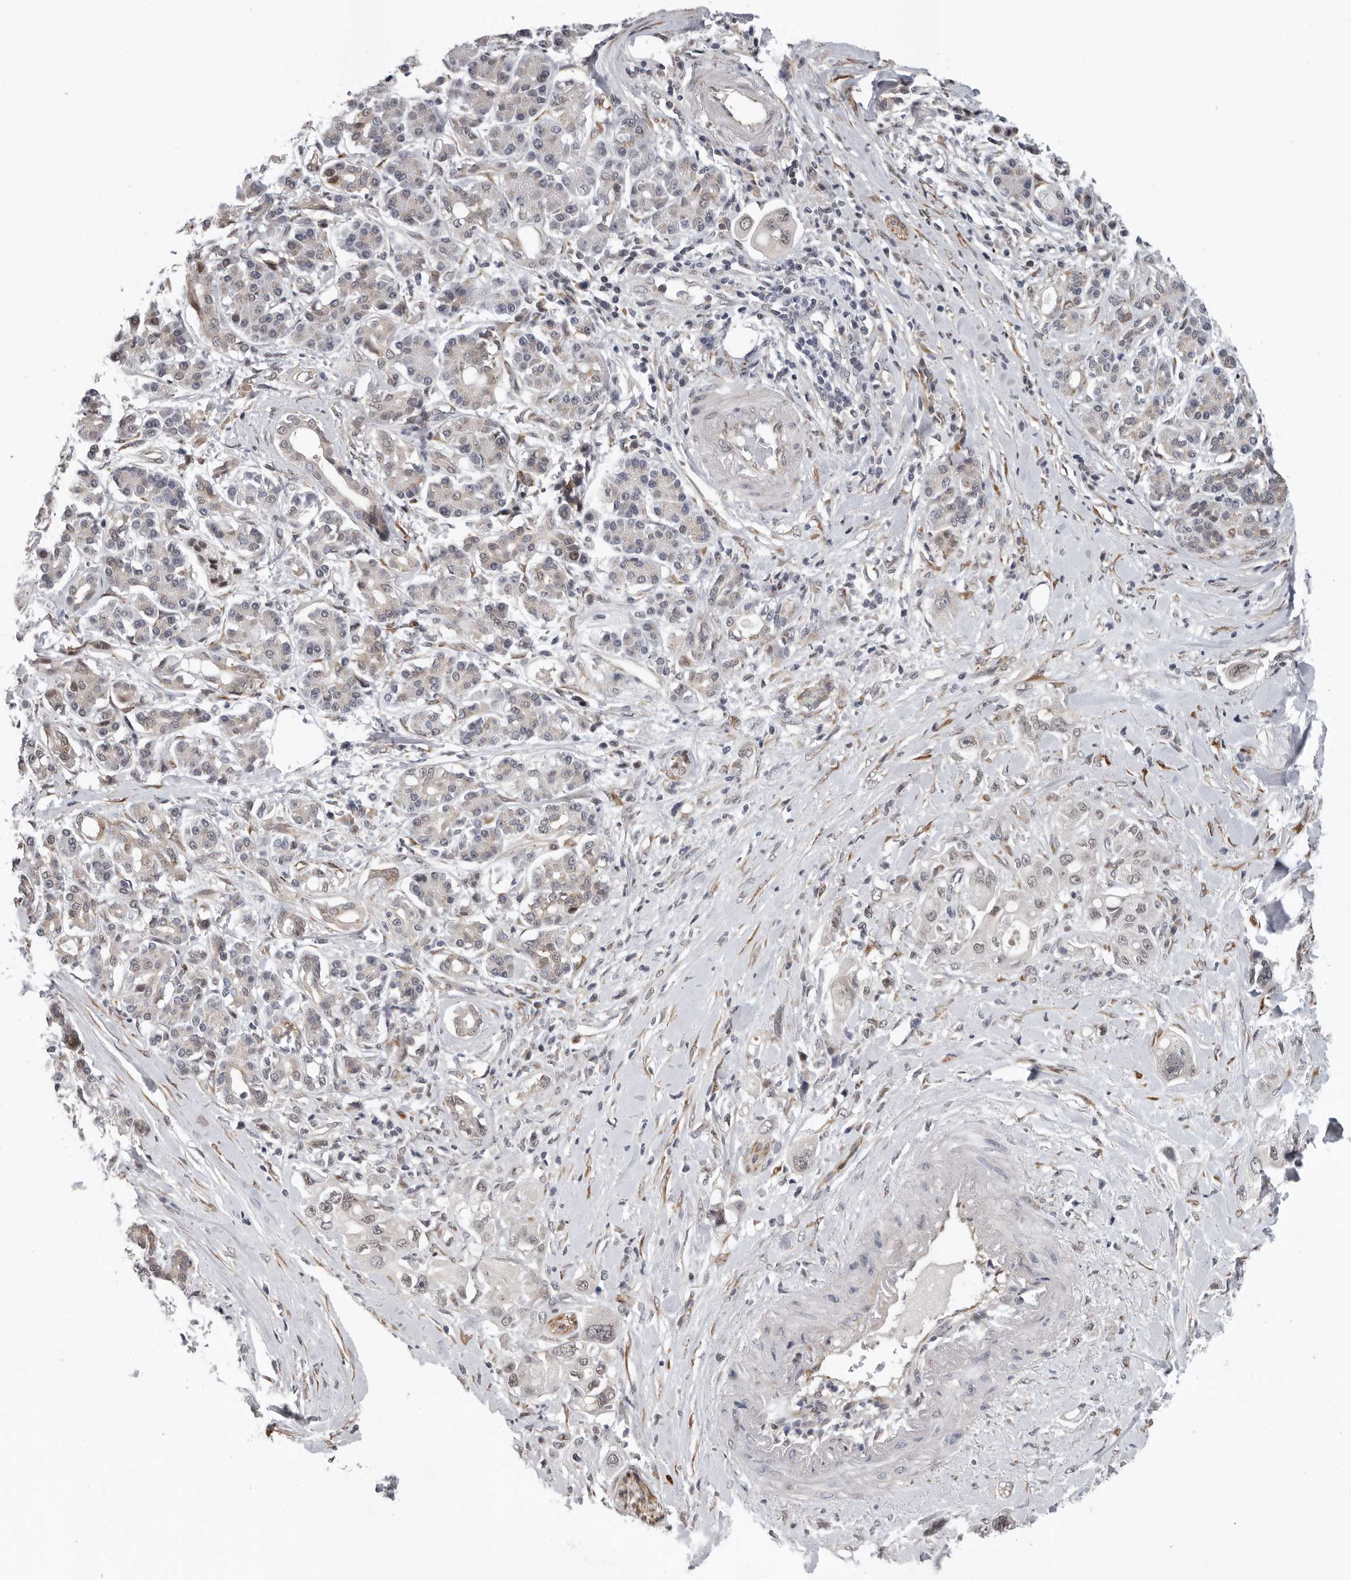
{"staining": {"intensity": "negative", "quantity": "none", "location": "none"}, "tissue": "pancreatic cancer", "cell_type": "Tumor cells", "image_type": "cancer", "snomed": [{"axis": "morphology", "description": "Adenocarcinoma, NOS"}, {"axis": "topography", "description": "Pancreas"}], "caption": "High magnification brightfield microscopy of adenocarcinoma (pancreatic) stained with DAB (3,3'-diaminobenzidine) (brown) and counterstained with hematoxylin (blue): tumor cells show no significant positivity. (Brightfield microscopy of DAB (3,3'-diaminobenzidine) immunohistochemistry (IHC) at high magnification).", "gene": "RALGPS2", "patient": {"sex": "female", "age": 56}}